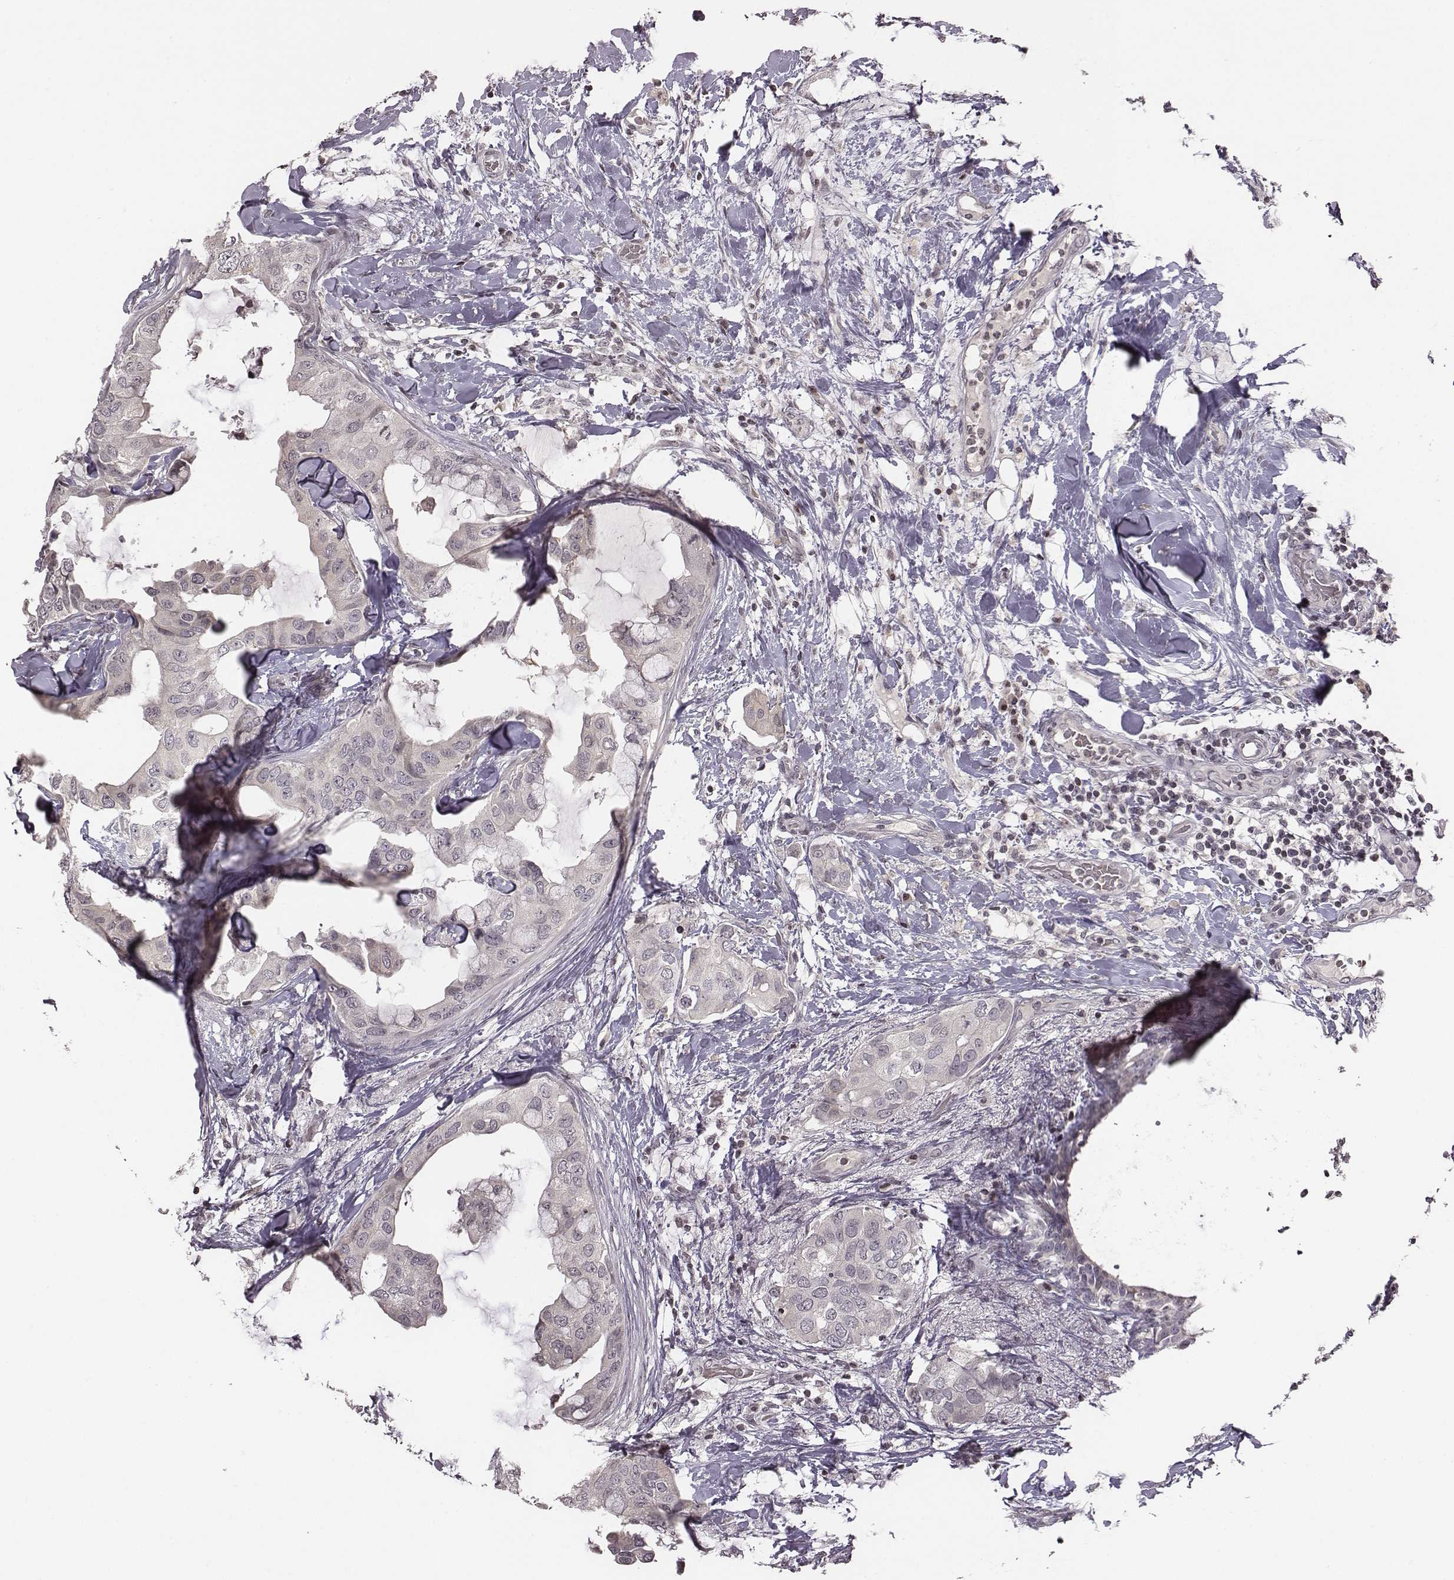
{"staining": {"intensity": "negative", "quantity": "none", "location": "none"}, "tissue": "breast cancer", "cell_type": "Tumor cells", "image_type": "cancer", "snomed": [{"axis": "morphology", "description": "Normal tissue, NOS"}, {"axis": "morphology", "description": "Duct carcinoma"}, {"axis": "topography", "description": "Breast"}], "caption": "The IHC histopathology image has no significant positivity in tumor cells of breast cancer tissue.", "gene": "GRM4", "patient": {"sex": "female", "age": 40}}